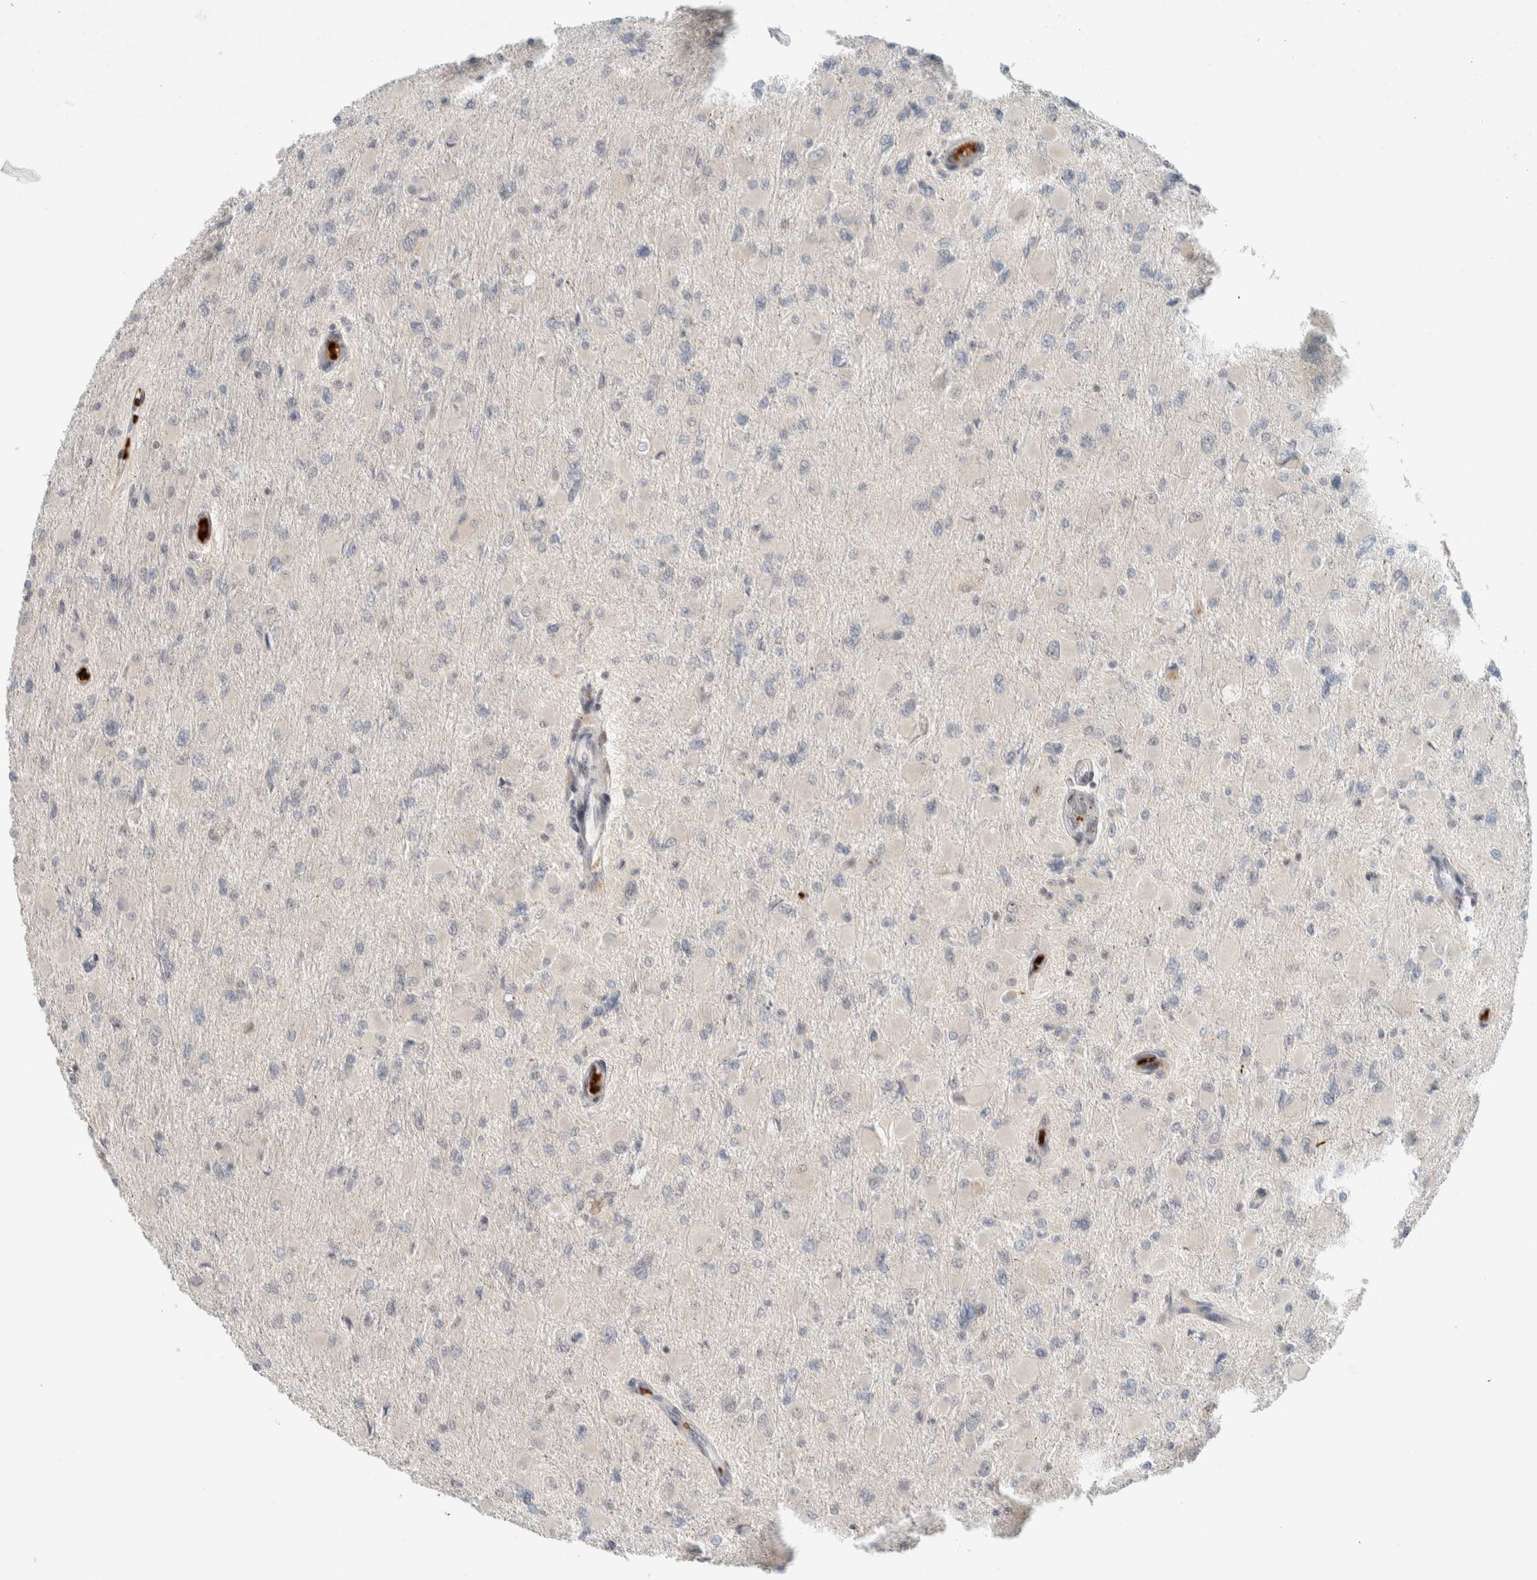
{"staining": {"intensity": "negative", "quantity": "none", "location": "none"}, "tissue": "glioma", "cell_type": "Tumor cells", "image_type": "cancer", "snomed": [{"axis": "morphology", "description": "Glioma, malignant, High grade"}, {"axis": "topography", "description": "Cerebral cortex"}], "caption": "Immunohistochemistry (IHC) photomicrograph of glioma stained for a protein (brown), which exhibits no positivity in tumor cells. (Brightfield microscopy of DAB (3,3'-diaminobenzidine) IHC at high magnification).", "gene": "ZBTB2", "patient": {"sex": "female", "age": 36}}